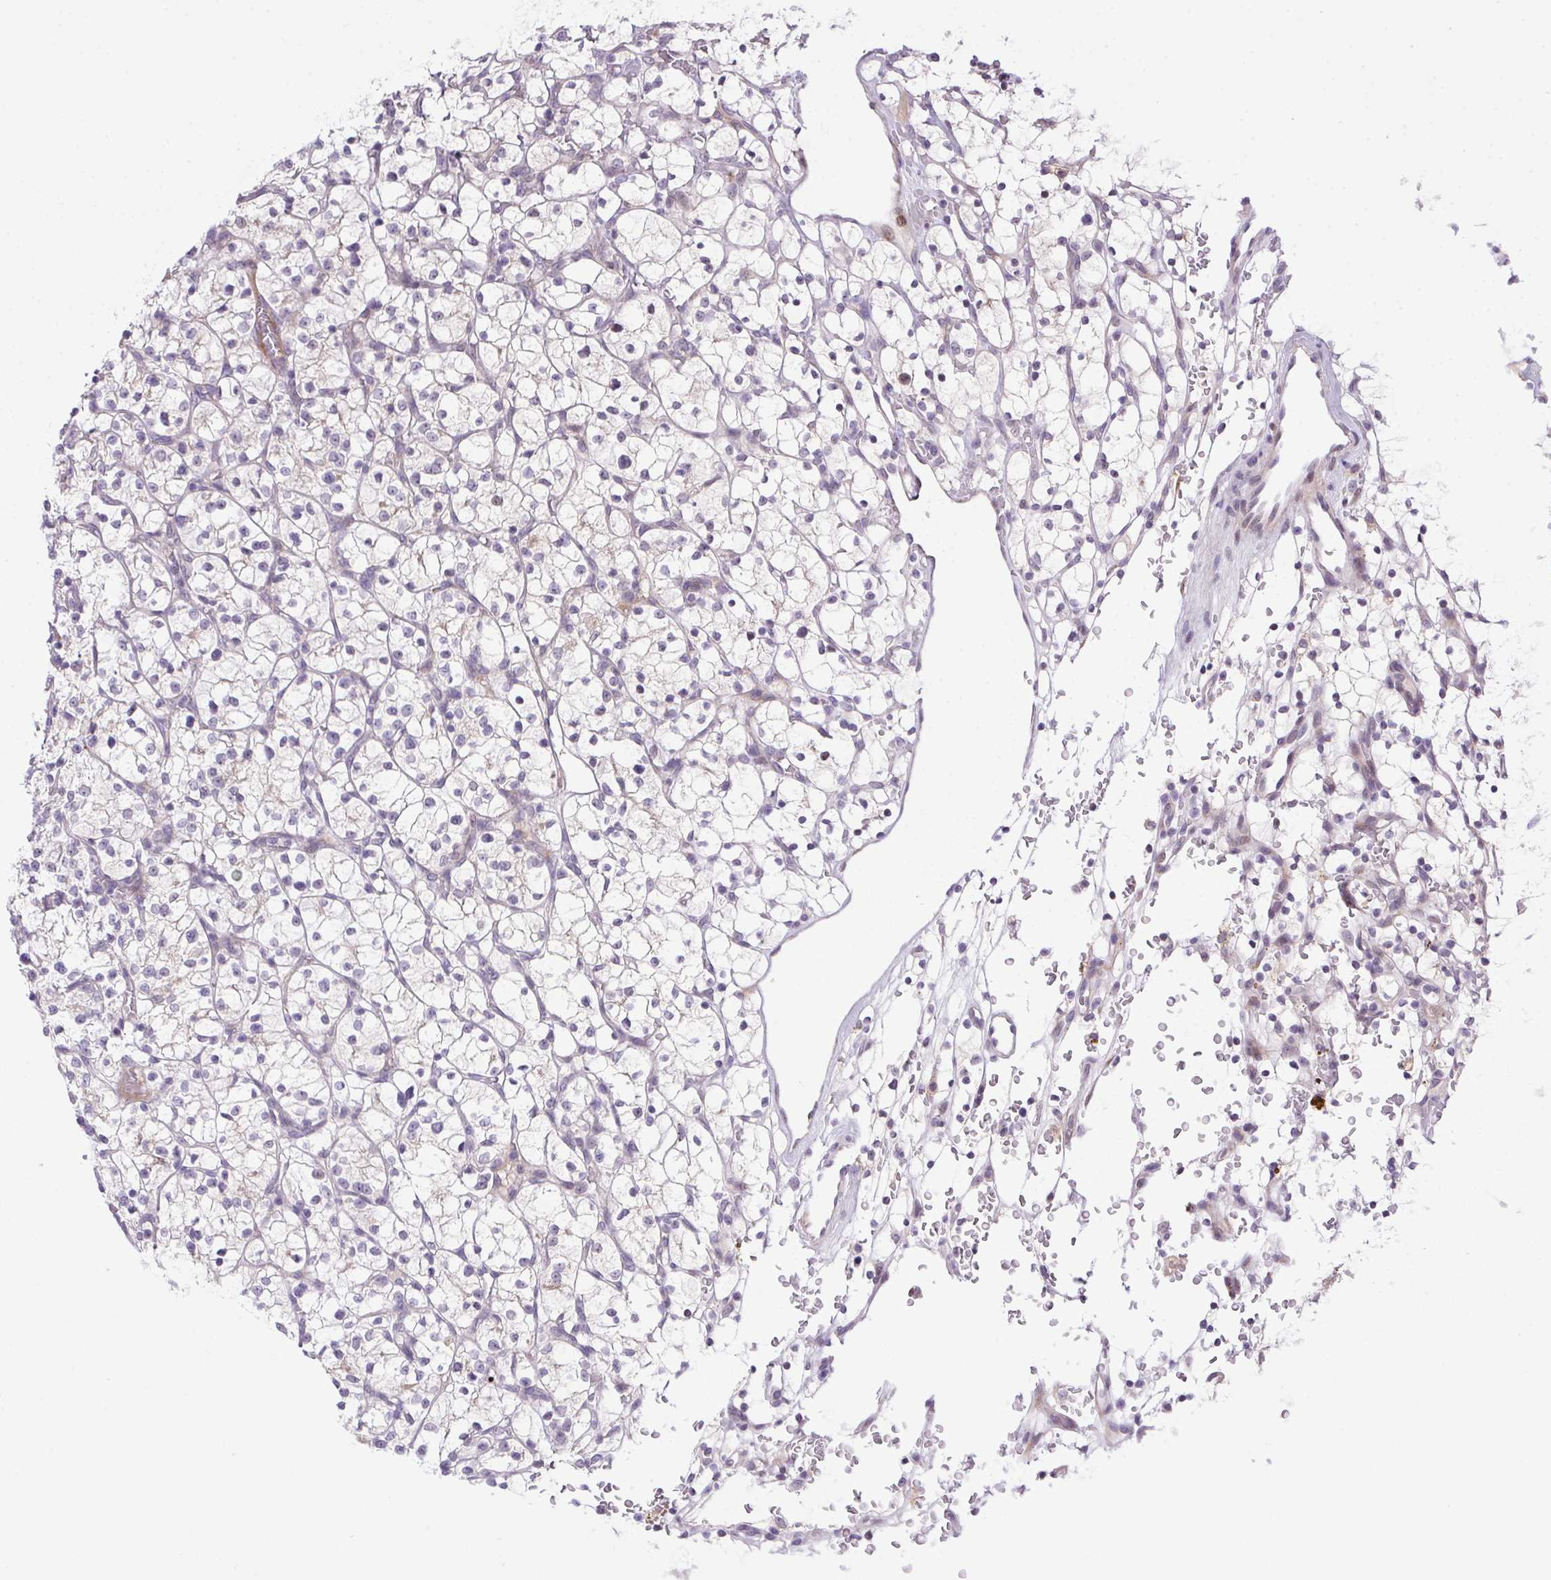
{"staining": {"intensity": "negative", "quantity": "none", "location": "none"}, "tissue": "renal cancer", "cell_type": "Tumor cells", "image_type": "cancer", "snomed": [{"axis": "morphology", "description": "Adenocarcinoma, NOS"}, {"axis": "topography", "description": "Kidney"}], "caption": "Tumor cells show no significant expression in renal cancer.", "gene": "LRRTM1", "patient": {"sex": "female", "age": 64}}